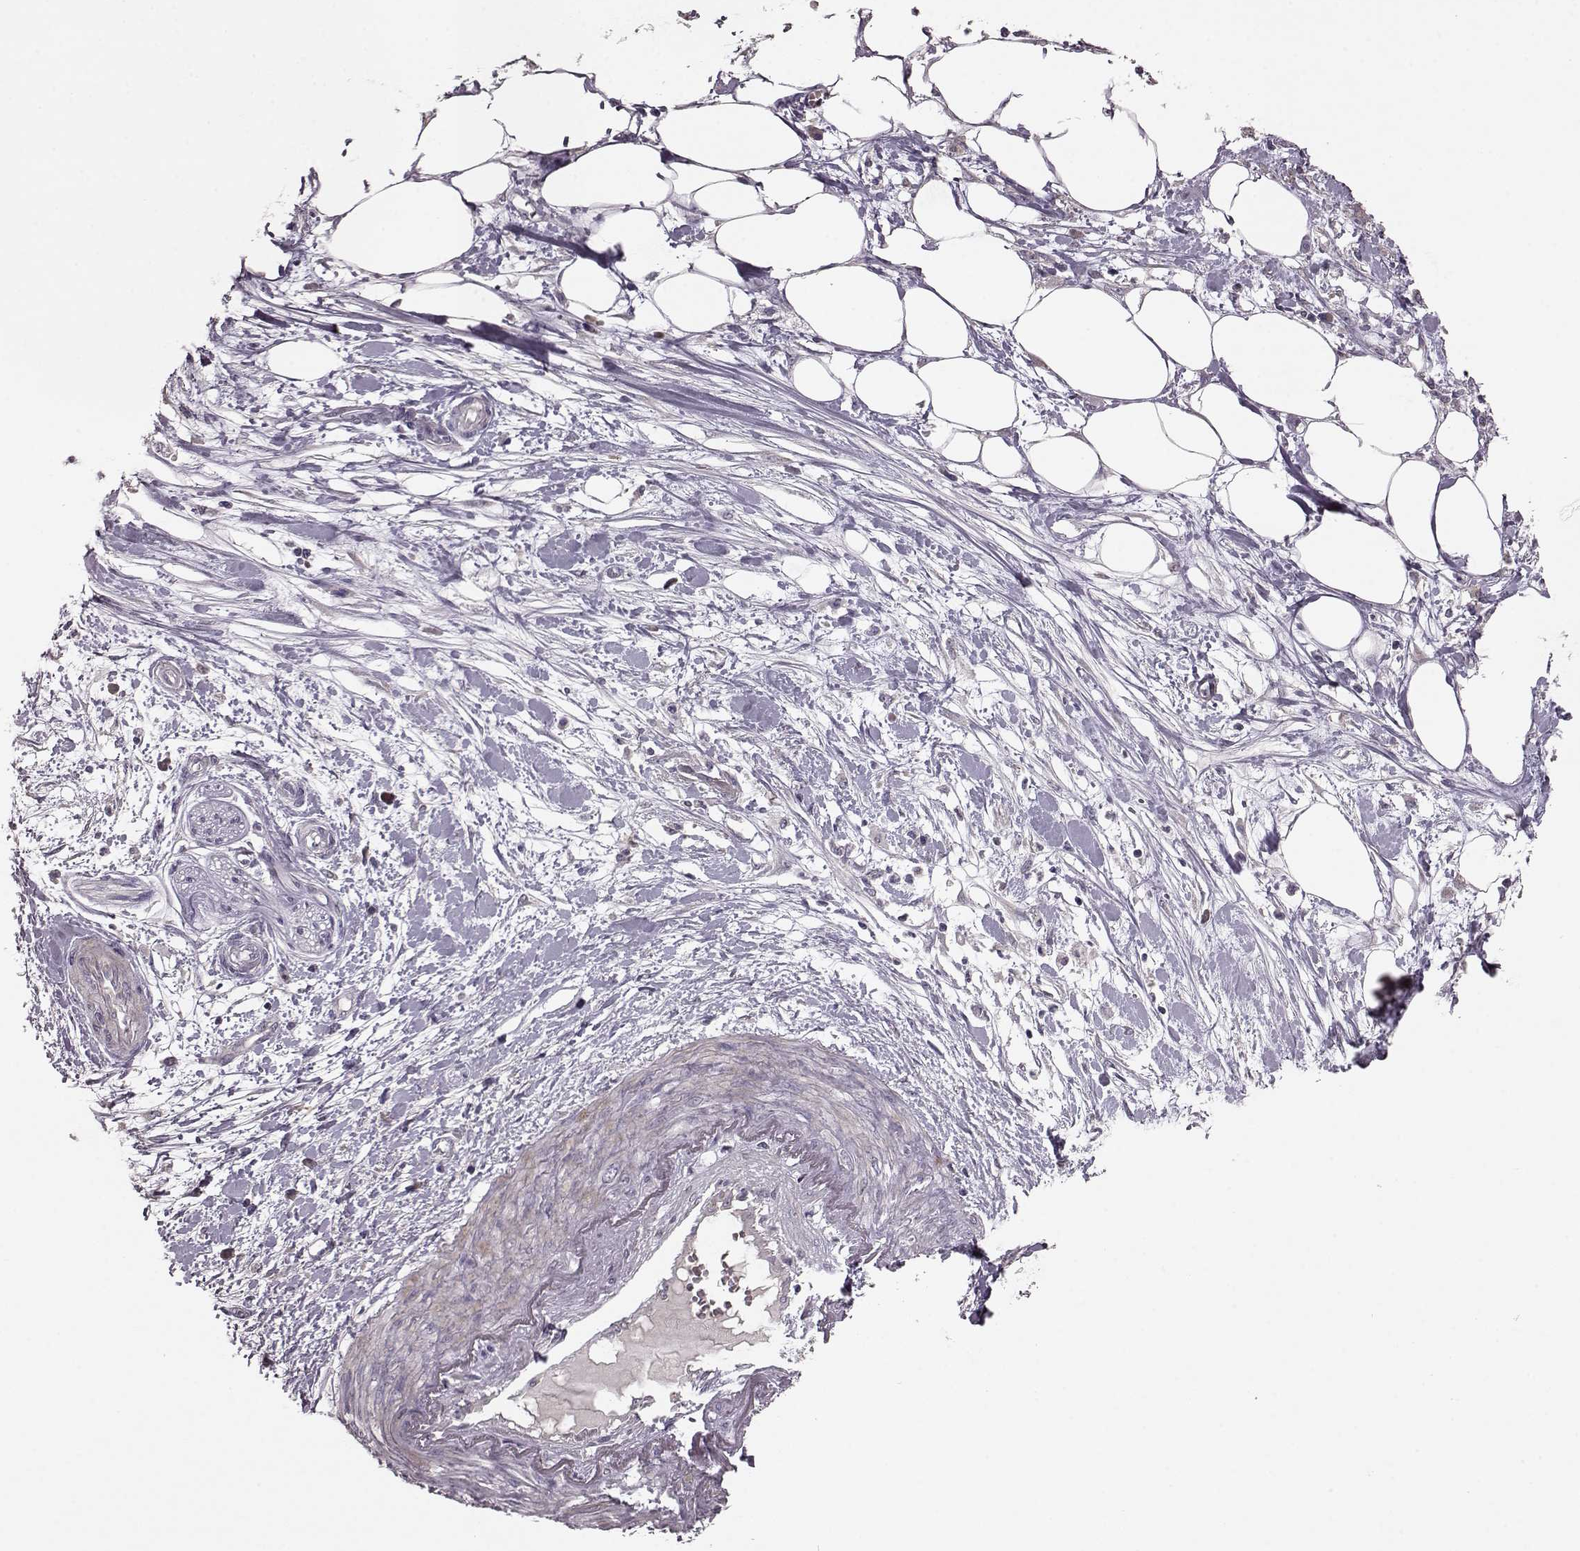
{"staining": {"intensity": "negative", "quantity": "none", "location": "none"}, "tissue": "pancreatic cancer", "cell_type": "Tumor cells", "image_type": "cancer", "snomed": [{"axis": "morphology", "description": "Normal tissue, NOS"}, {"axis": "morphology", "description": "Adenocarcinoma, NOS"}, {"axis": "topography", "description": "Lymph node"}, {"axis": "topography", "description": "Pancreas"}], "caption": "An immunohistochemistry histopathology image of pancreatic adenocarcinoma is shown. There is no staining in tumor cells of pancreatic adenocarcinoma.", "gene": "SLC52A3", "patient": {"sex": "female", "age": 58}}